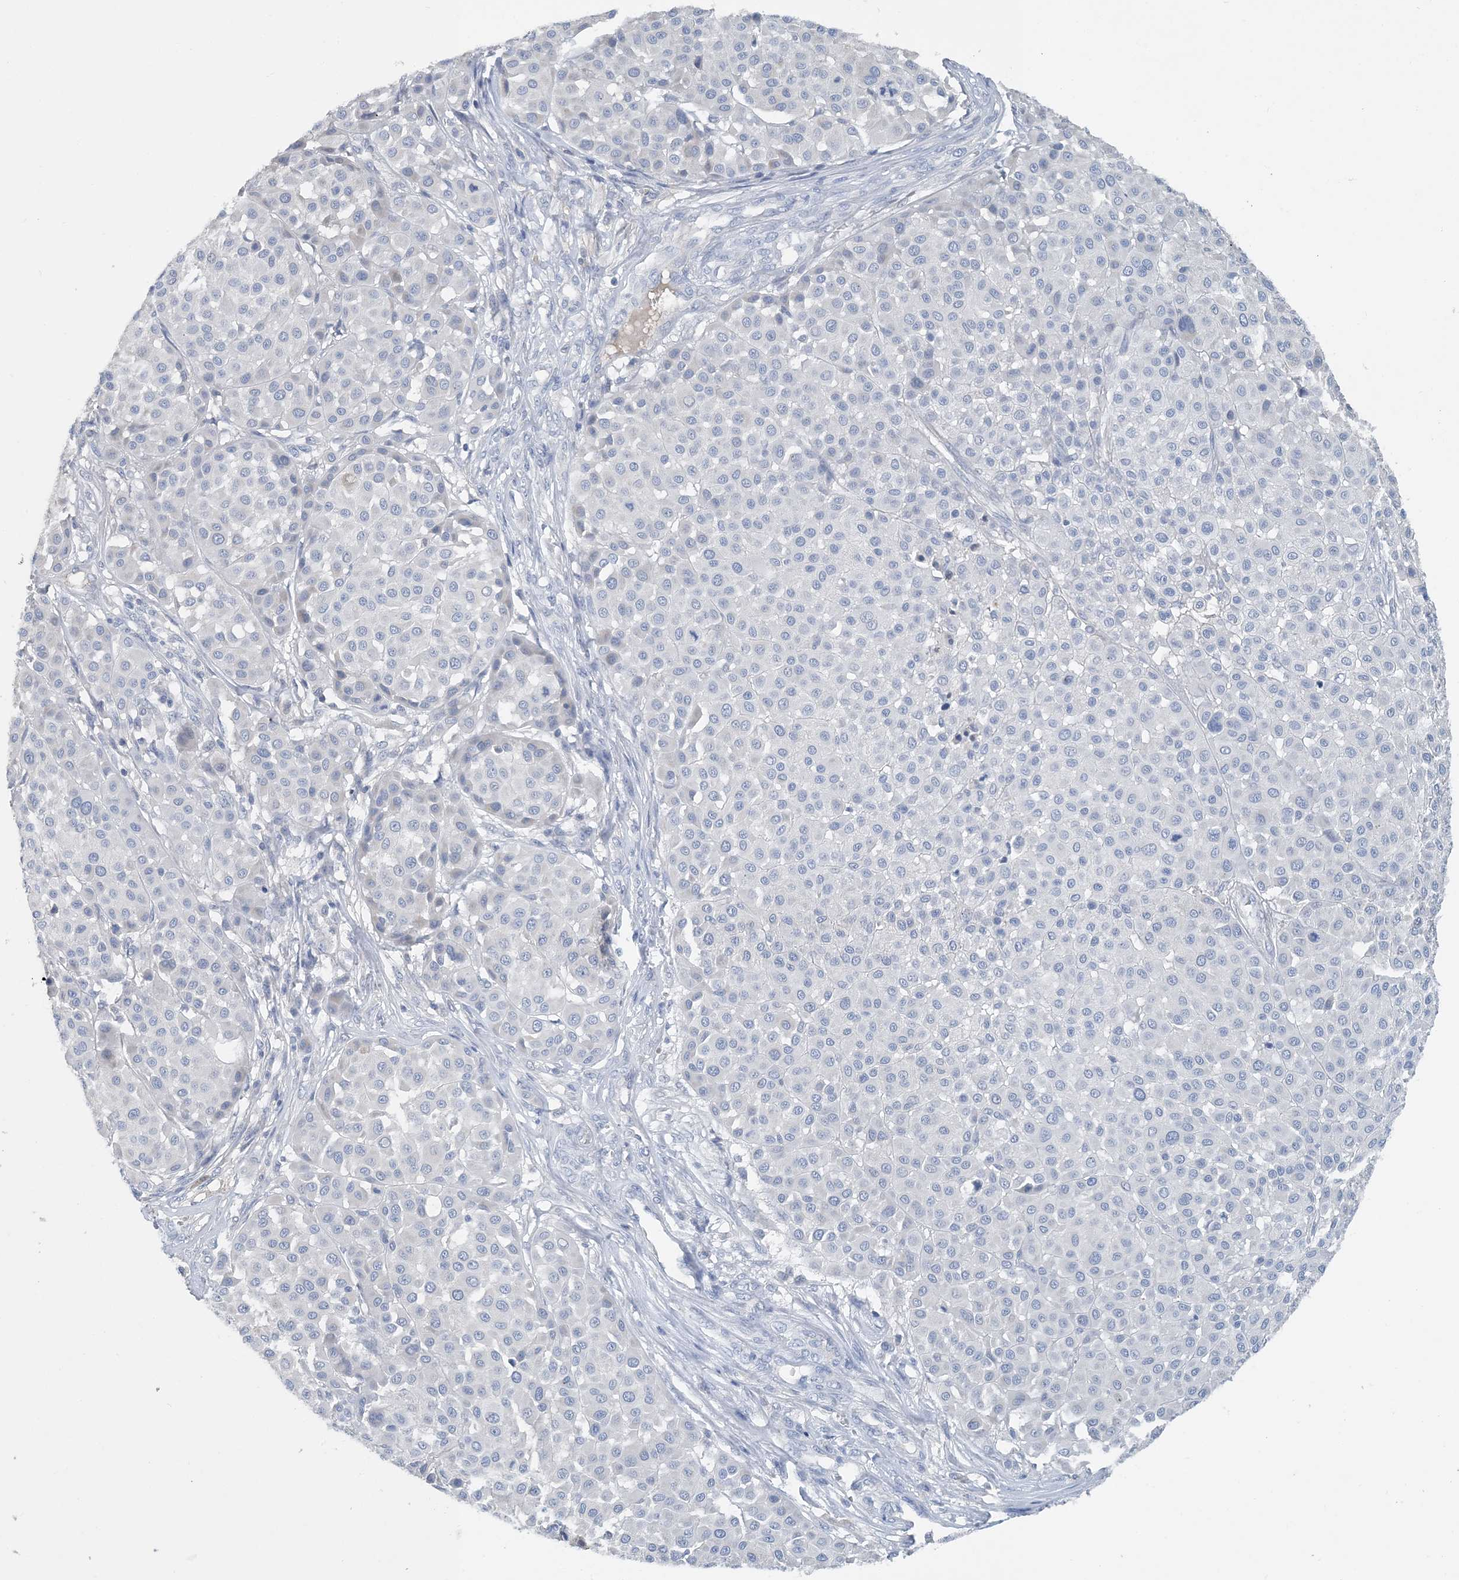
{"staining": {"intensity": "negative", "quantity": "none", "location": "none"}, "tissue": "melanoma", "cell_type": "Tumor cells", "image_type": "cancer", "snomed": [{"axis": "morphology", "description": "Malignant melanoma, Metastatic site"}, {"axis": "topography", "description": "Soft tissue"}], "caption": "Tumor cells are negative for brown protein staining in malignant melanoma (metastatic site).", "gene": "CTRL", "patient": {"sex": "male", "age": 41}}